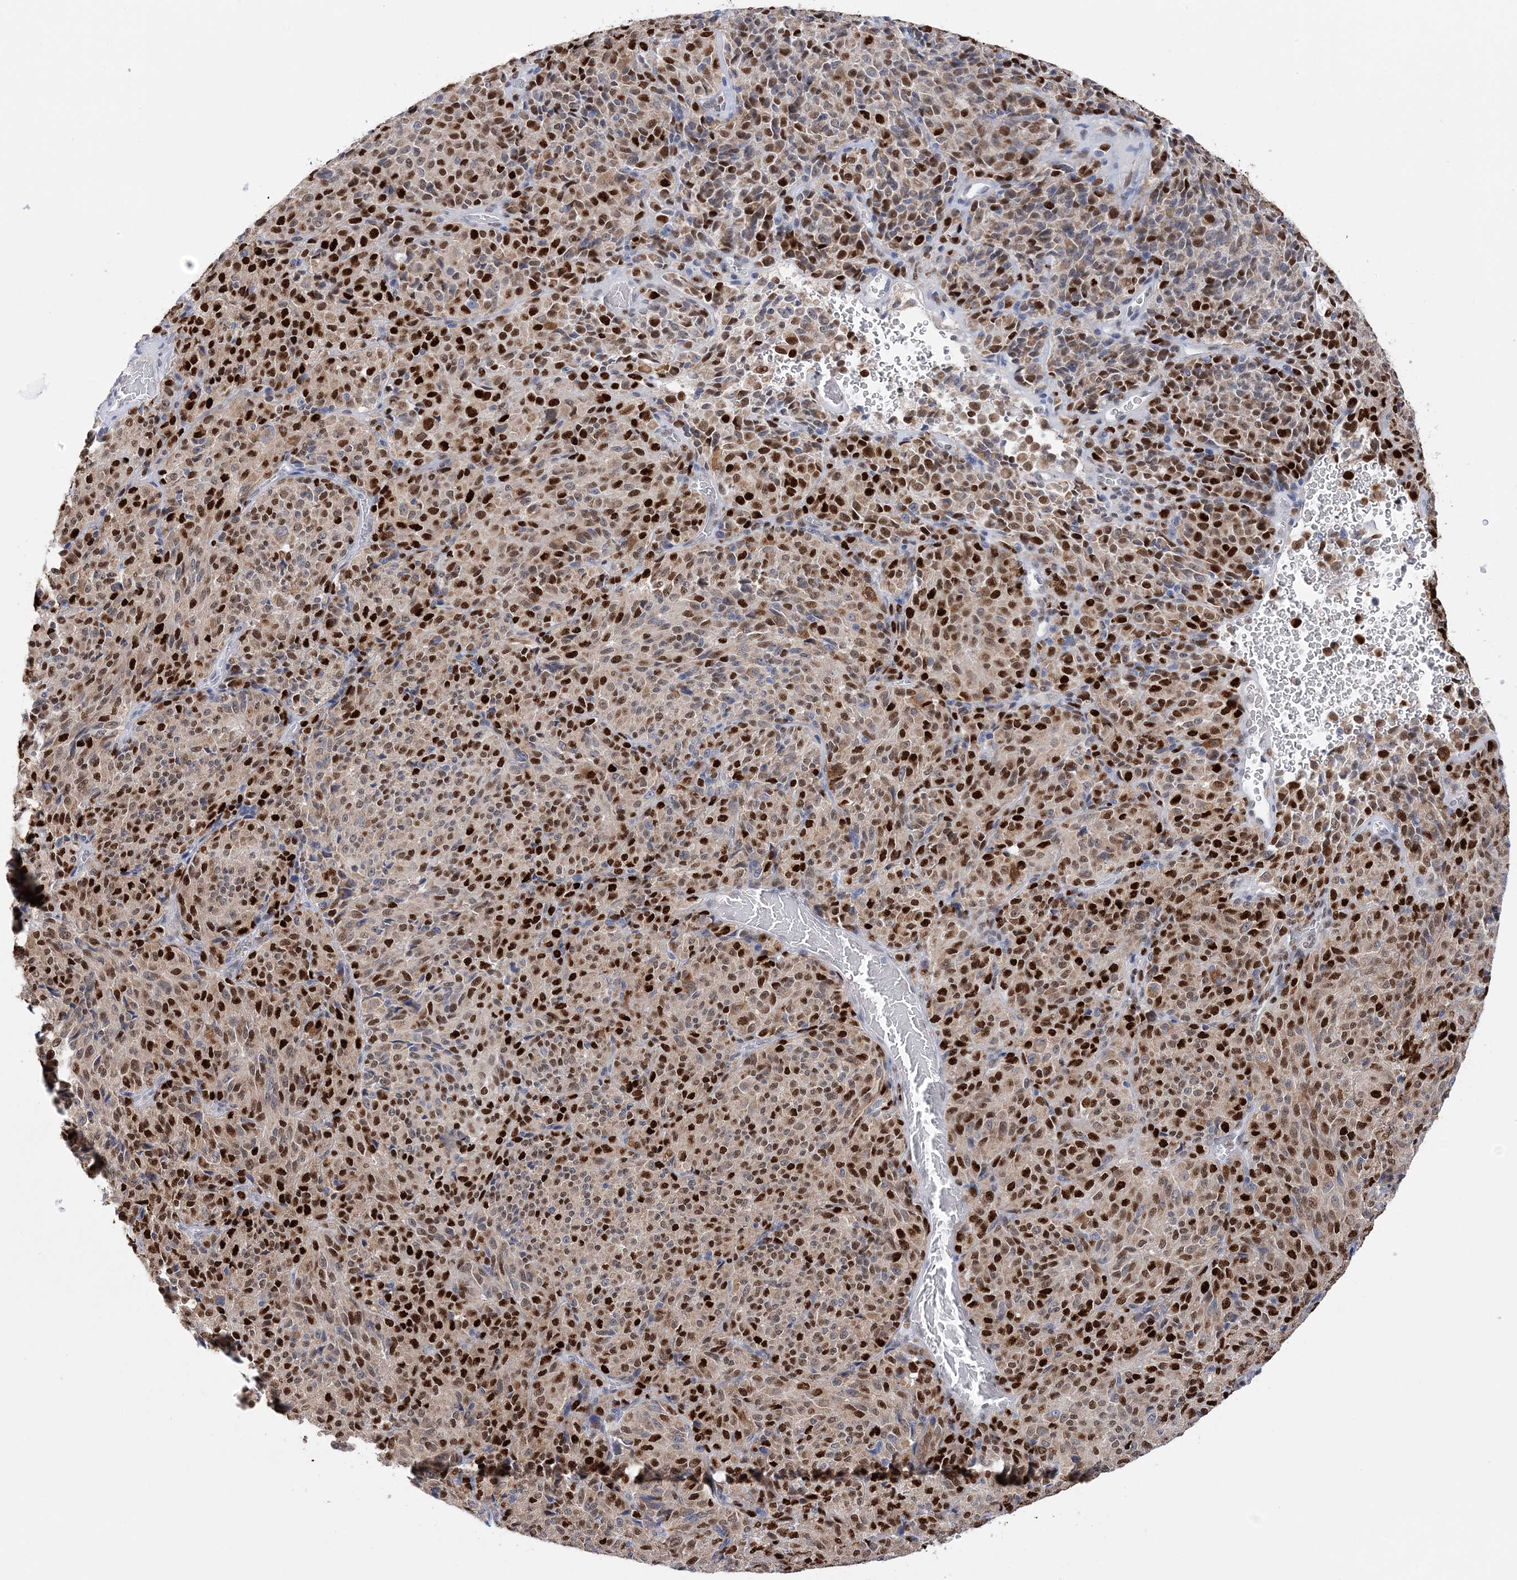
{"staining": {"intensity": "strong", "quantity": ">75%", "location": "nuclear"}, "tissue": "melanoma", "cell_type": "Tumor cells", "image_type": "cancer", "snomed": [{"axis": "morphology", "description": "Malignant melanoma, Metastatic site"}, {"axis": "topography", "description": "Brain"}], "caption": "An image of human malignant melanoma (metastatic site) stained for a protein exhibits strong nuclear brown staining in tumor cells. The staining was performed using DAB to visualize the protein expression in brown, while the nuclei were stained in blue with hematoxylin (Magnification: 20x).", "gene": "NIT2", "patient": {"sex": "female", "age": 56}}